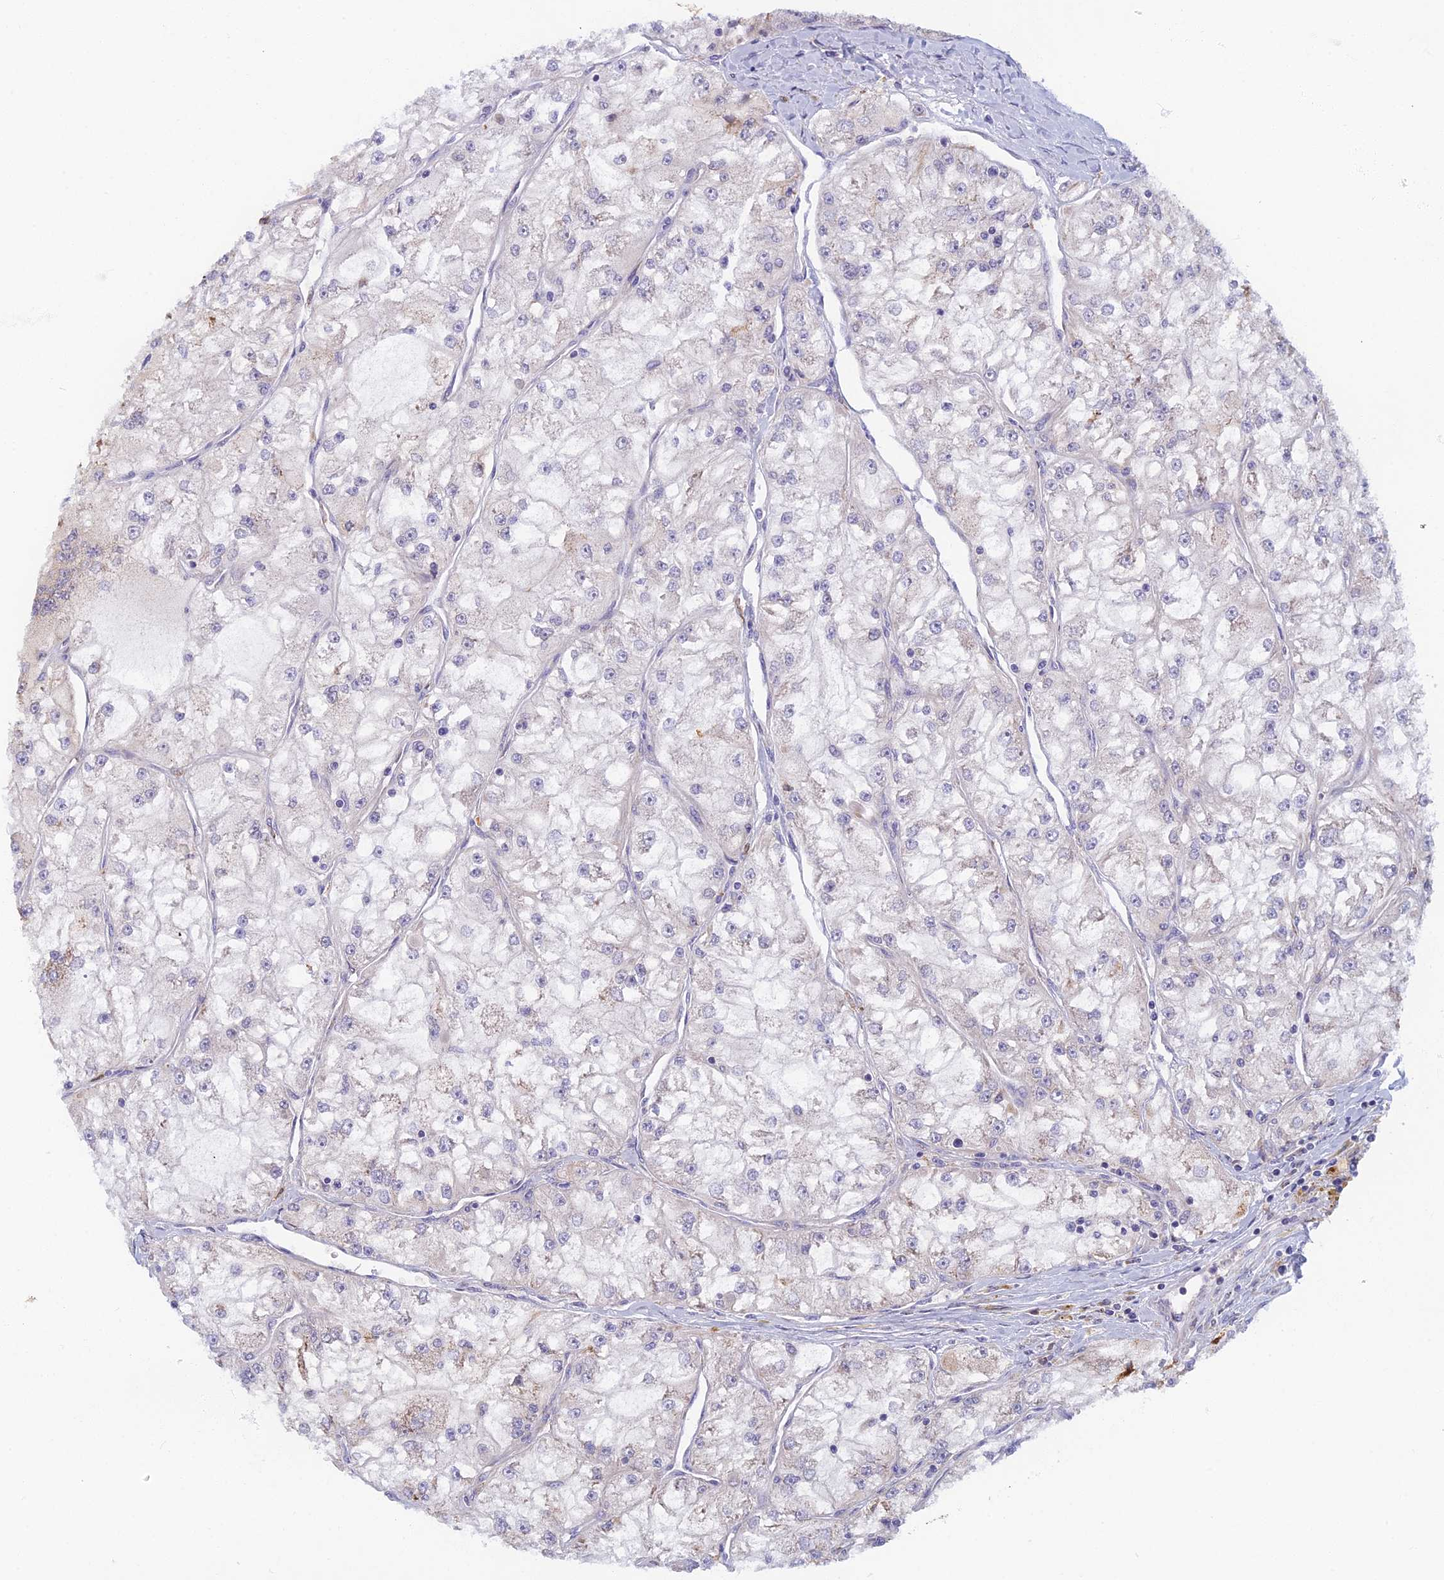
{"staining": {"intensity": "negative", "quantity": "none", "location": "none"}, "tissue": "renal cancer", "cell_type": "Tumor cells", "image_type": "cancer", "snomed": [{"axis": "morphology", "description": "Adenocarcinoma, NOS"}, {"axis": "topography", "description": "Kidney"}], "caption": "IHC of adenocarcinoma (renal) shows no positivity in tumor cells. (Stains: DAB (3,3'-diaminobenzidine) IHC with hematoxylin counter stain, Microscopy: brightfield microscopy at high magnification).", "gene": "DDX51", "patient": {"sex": "female", "age": 72}}